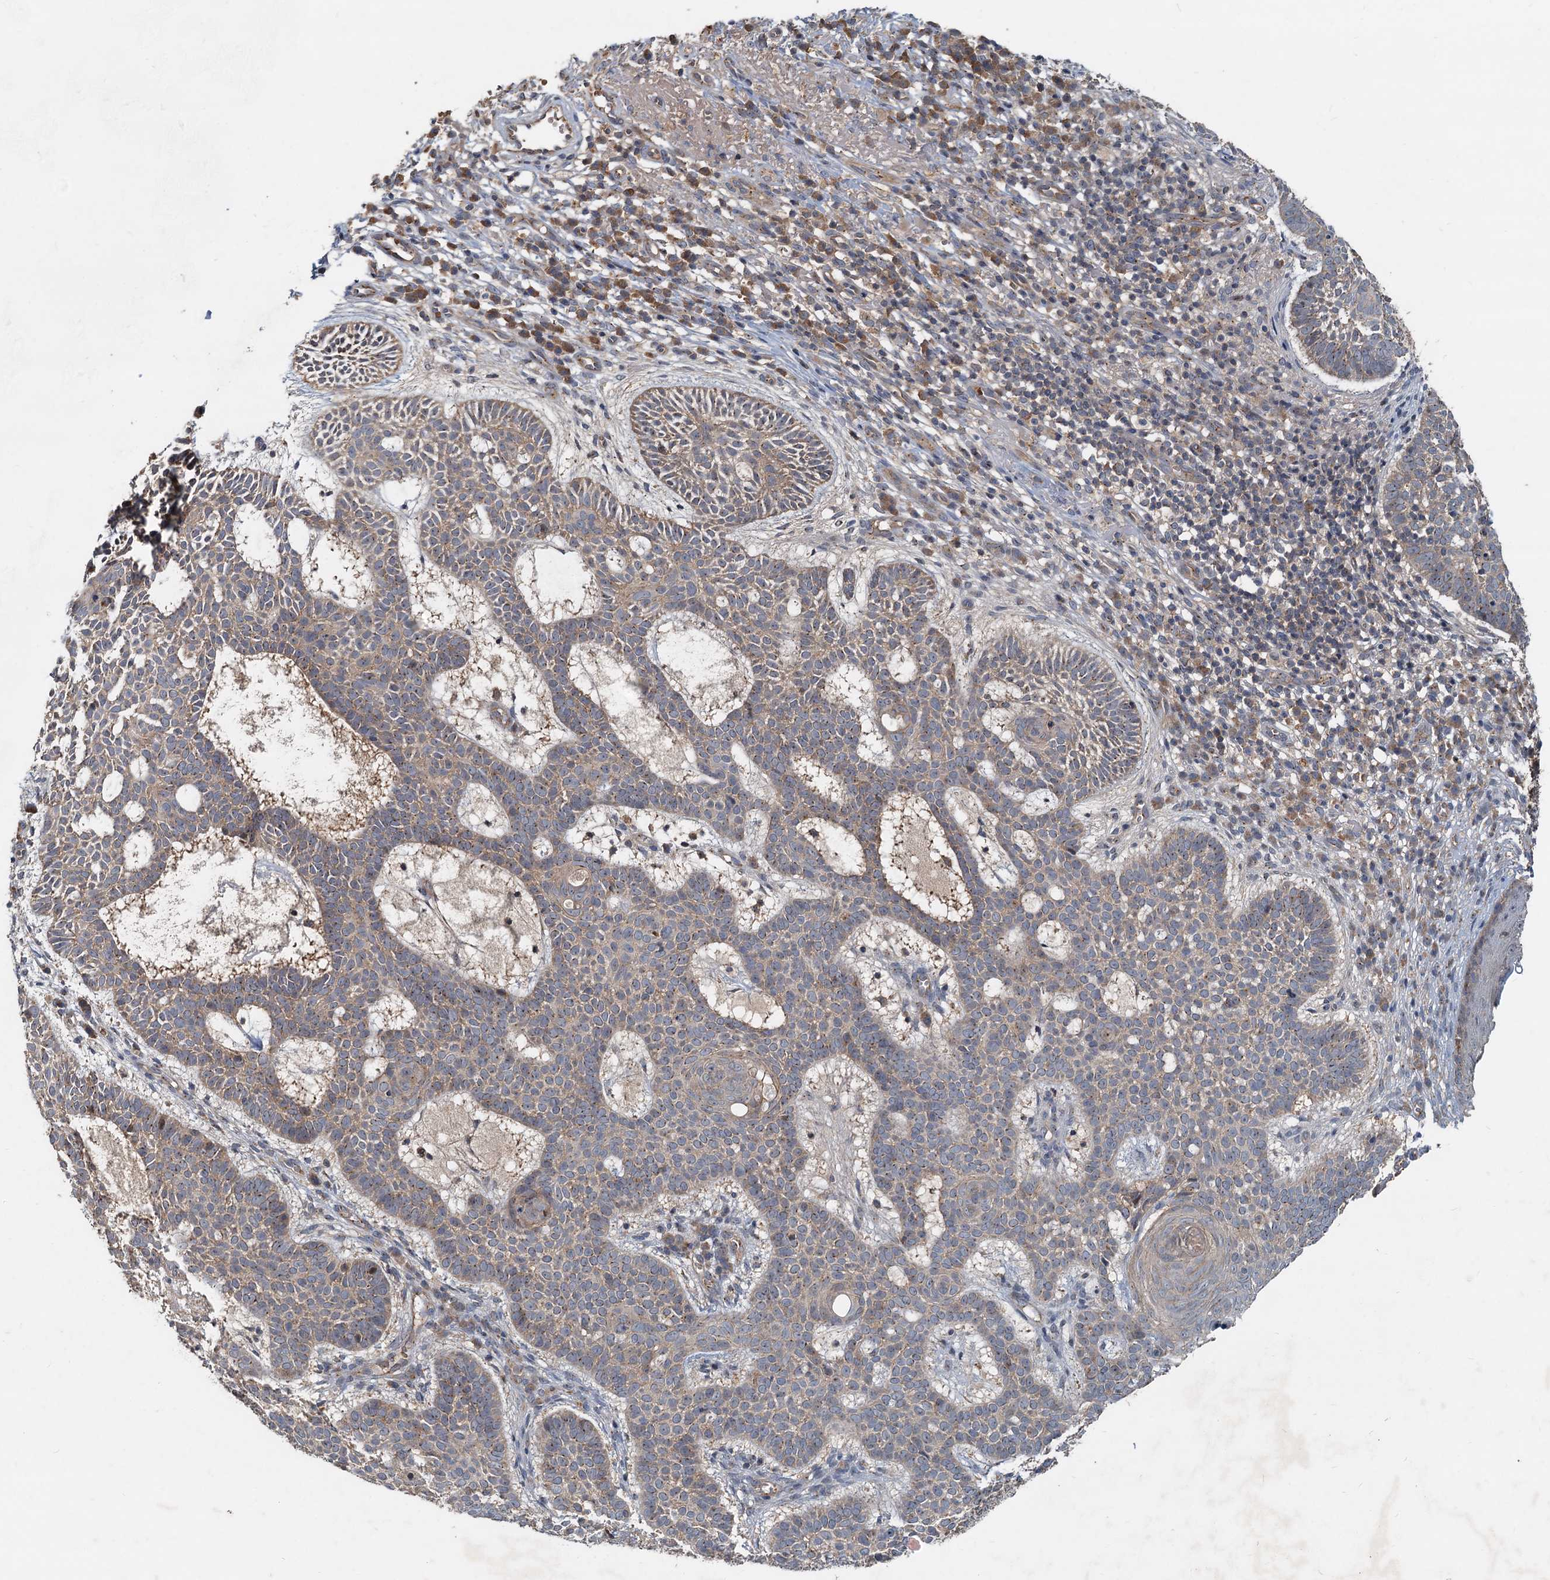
{"staining": {"intensity": "weak", "quantity": ">75%", "location": "cytoplasmic/membranous"}, "tissue": "skin cancer", "cell_type": "Tumor cells", "image_type": "cancer", "snomed": [{"axis": "morphology", "description": "Basal cell carcinoma"}, {"axis": "topography", "description": "Skin"}], "caption": "Skin cancer (basal cell carcinoma) stained with IHC exhibits weak cytoplasmic/membranous expression in about >75% of tumor cells. Using DAB (brown) and hematoxylin (blue) stains, captured at high magnification using brightfield microscopy.", "gene": "CEP68", "patient": {"sex": "male", "age": 85}}